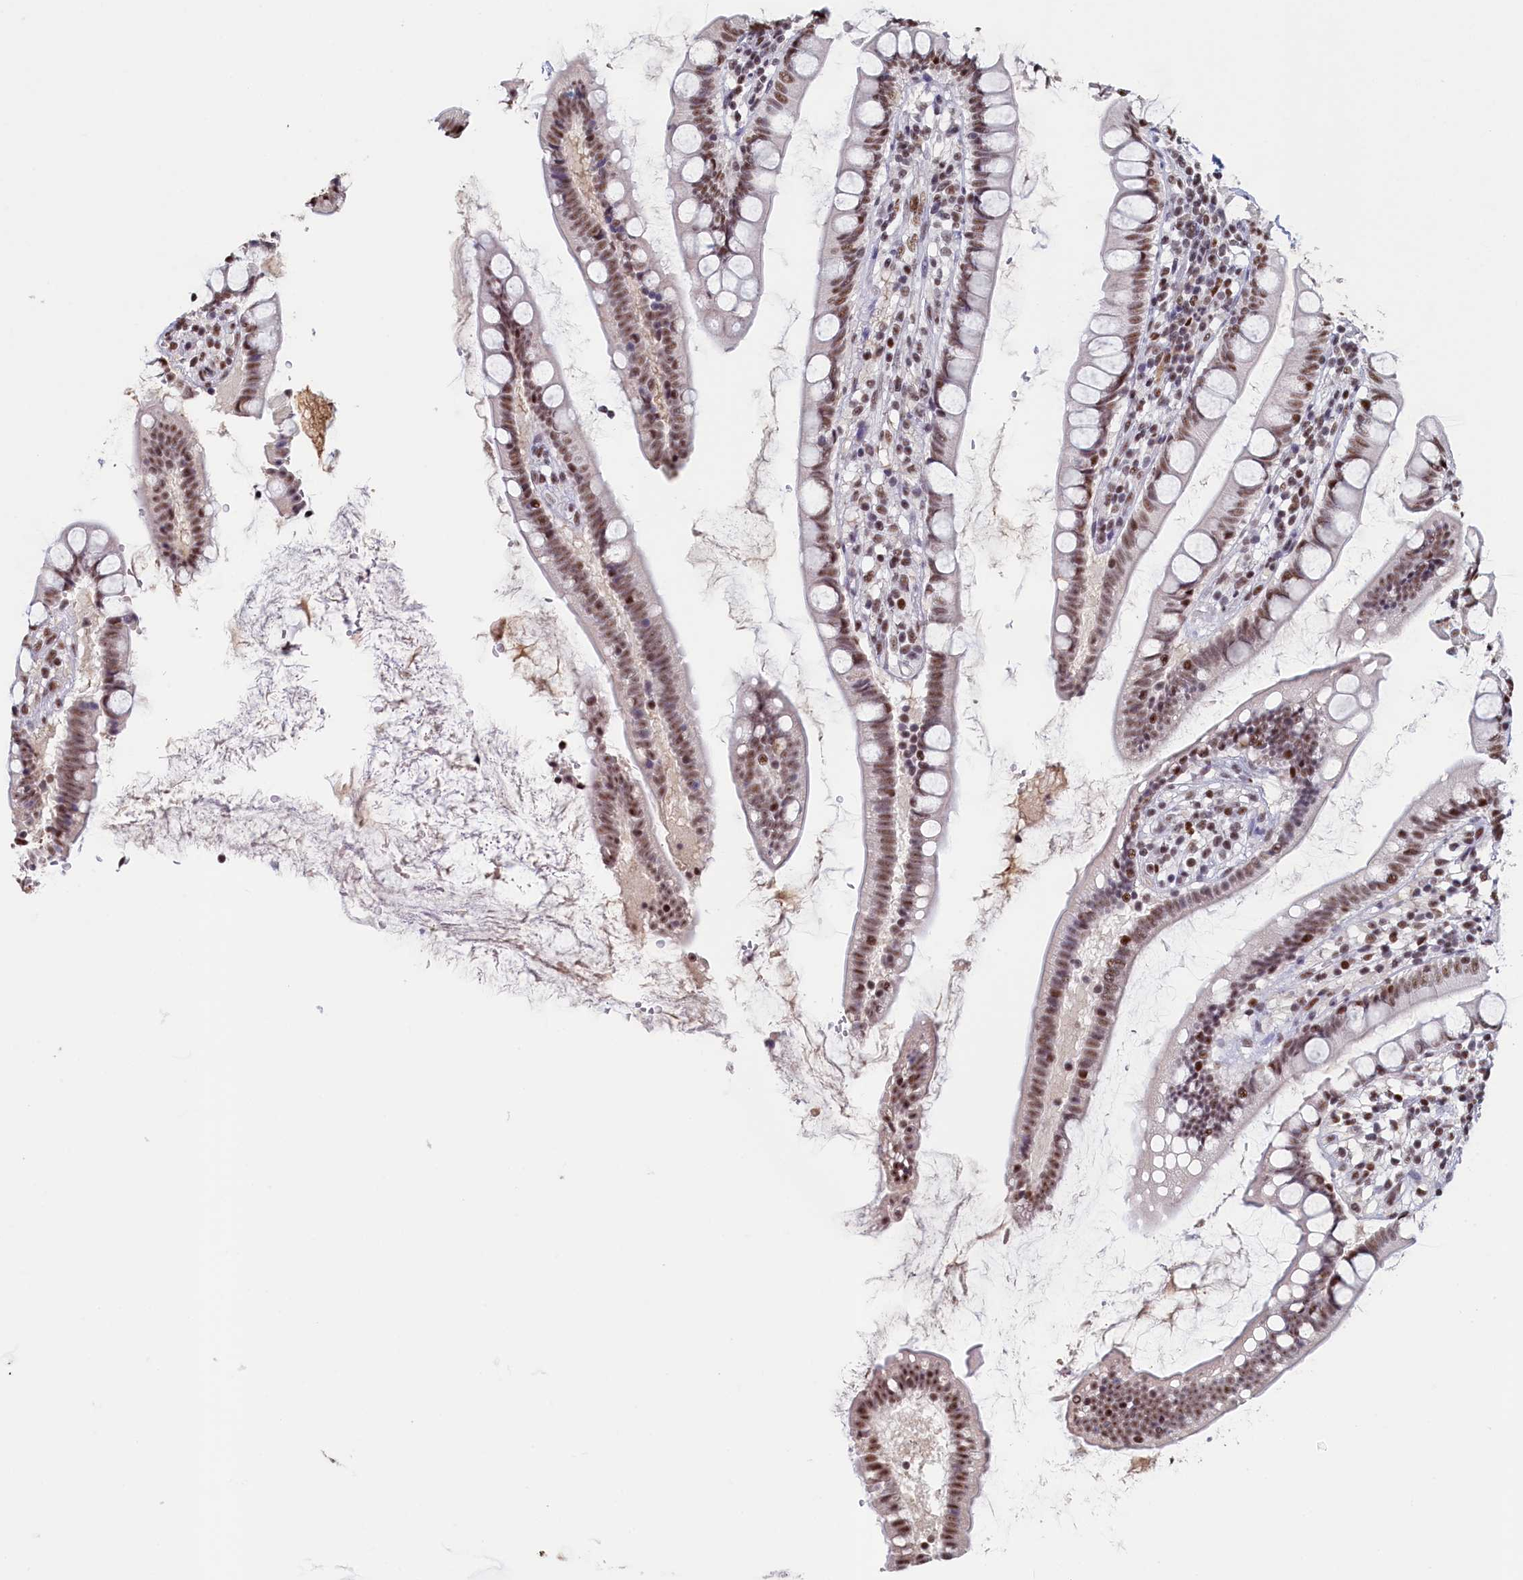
{"staining": {"intensity": "strong", "quantity": ">75%", "location": "nuclear"}, "tissue": "small intestine", "cell_type": "Glandular cells", "image_type": "normal", "snomed": [{"axis": "morphology", "description": "Normal tissue, NOS"}, {"axis": "topography", "description": "Small intestine"}], "caption": "A high-resolution micrograph shows immunohistochemistry staining of normal small intestine, which shows strong nuclear positivity in about >75% of glandular cells.", "gene": "MOSPD3", "patient": {"sex": "female", "age": 84}}